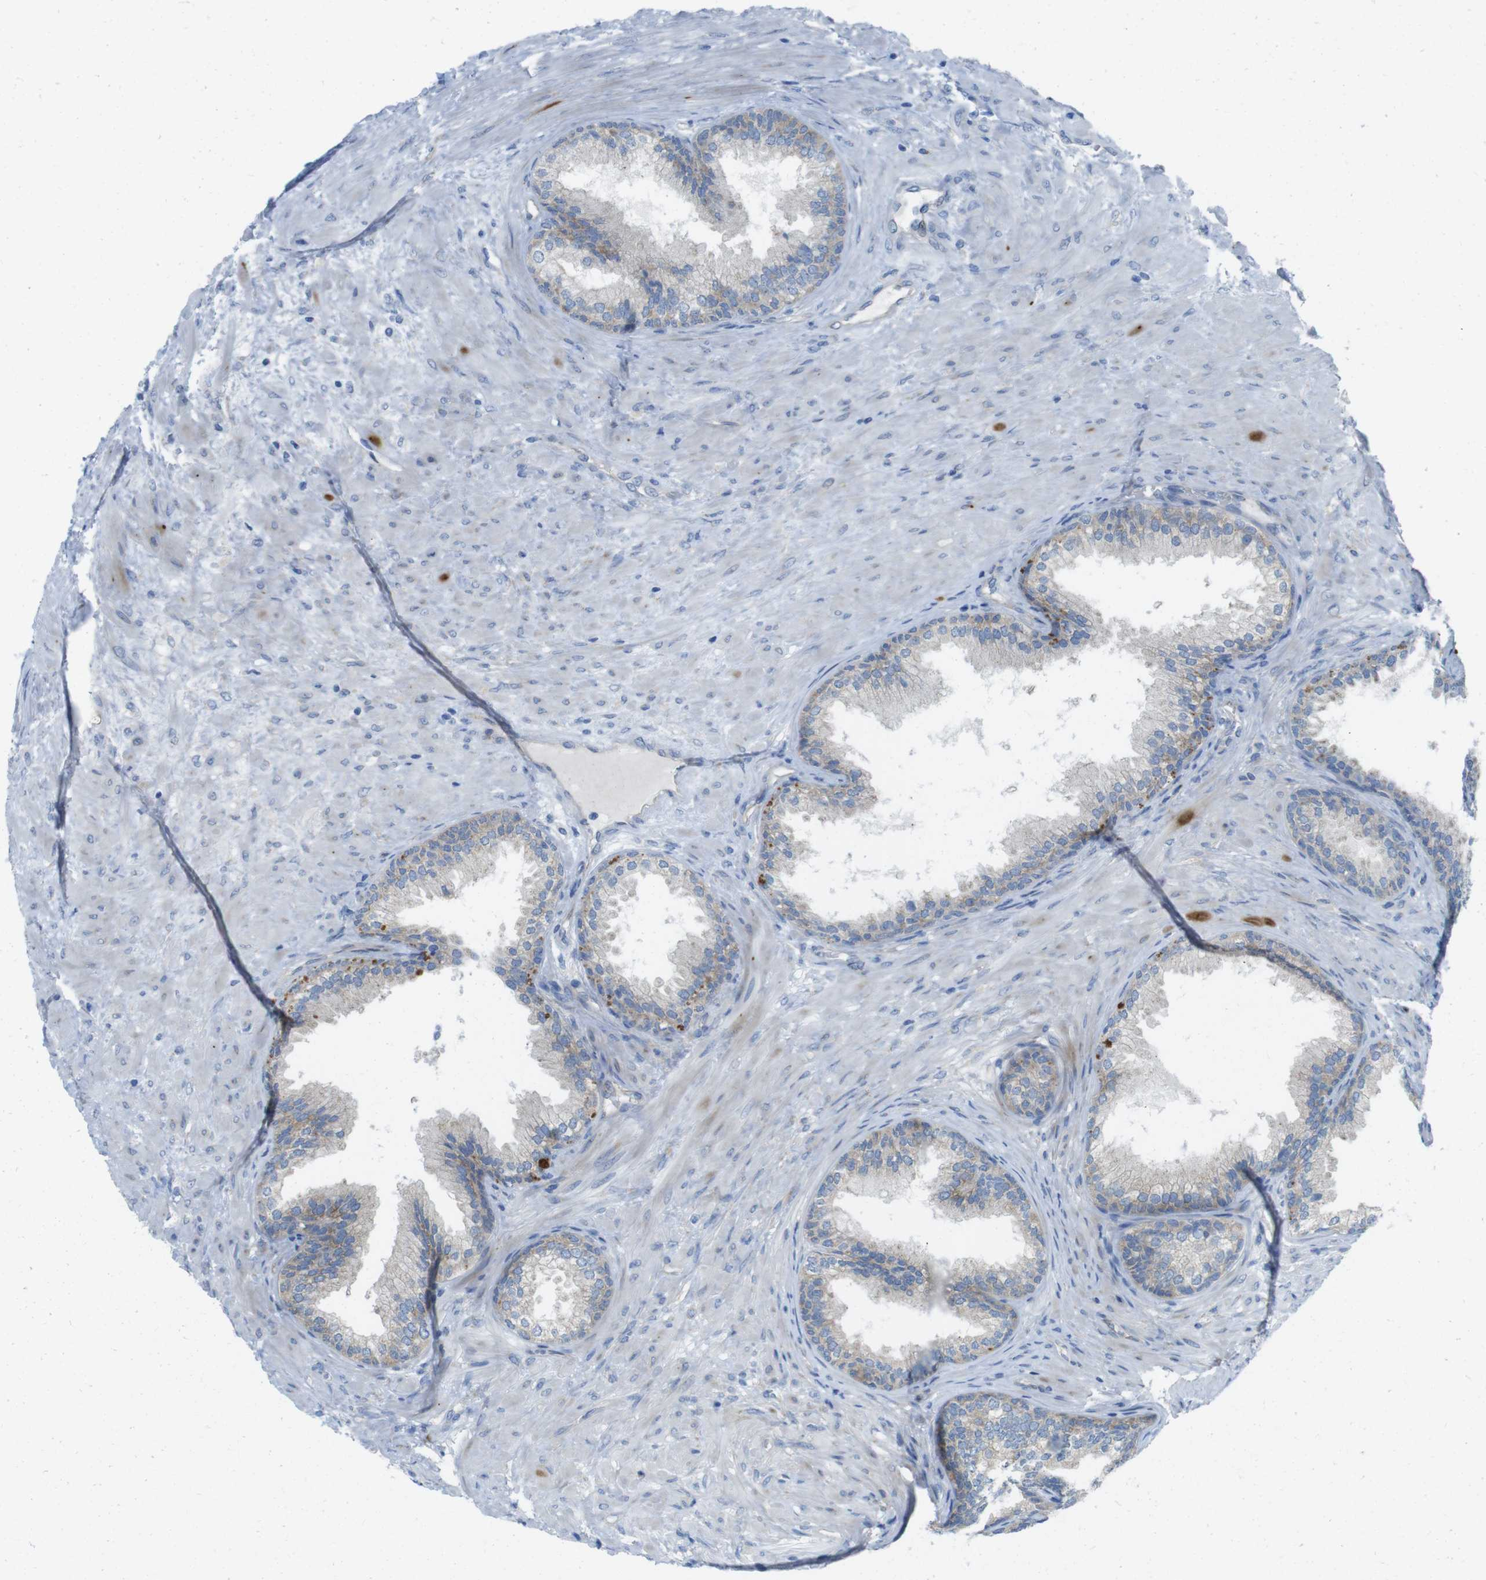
{"staining": {"intensity": "weak", "quantity": "25%-75%", "location": "cytoplasmic/membranous"}, "tissue": "prostate", "cell_type": "Glandular cells", "image_type": "normal", "snomed": [{"axis": "morphology", "description": "Normal tissue, NOS"}, {"axis": "topography", "description": "Prostate"}], "caption": "Protein expression by immunohistochemistry displays weak cytoplasmic/membranous staining in approximately 25%-75% of glandular cells in benign prostate.", "gene": "TMEM234", "patient": {"sex": "male", "age": 76}}